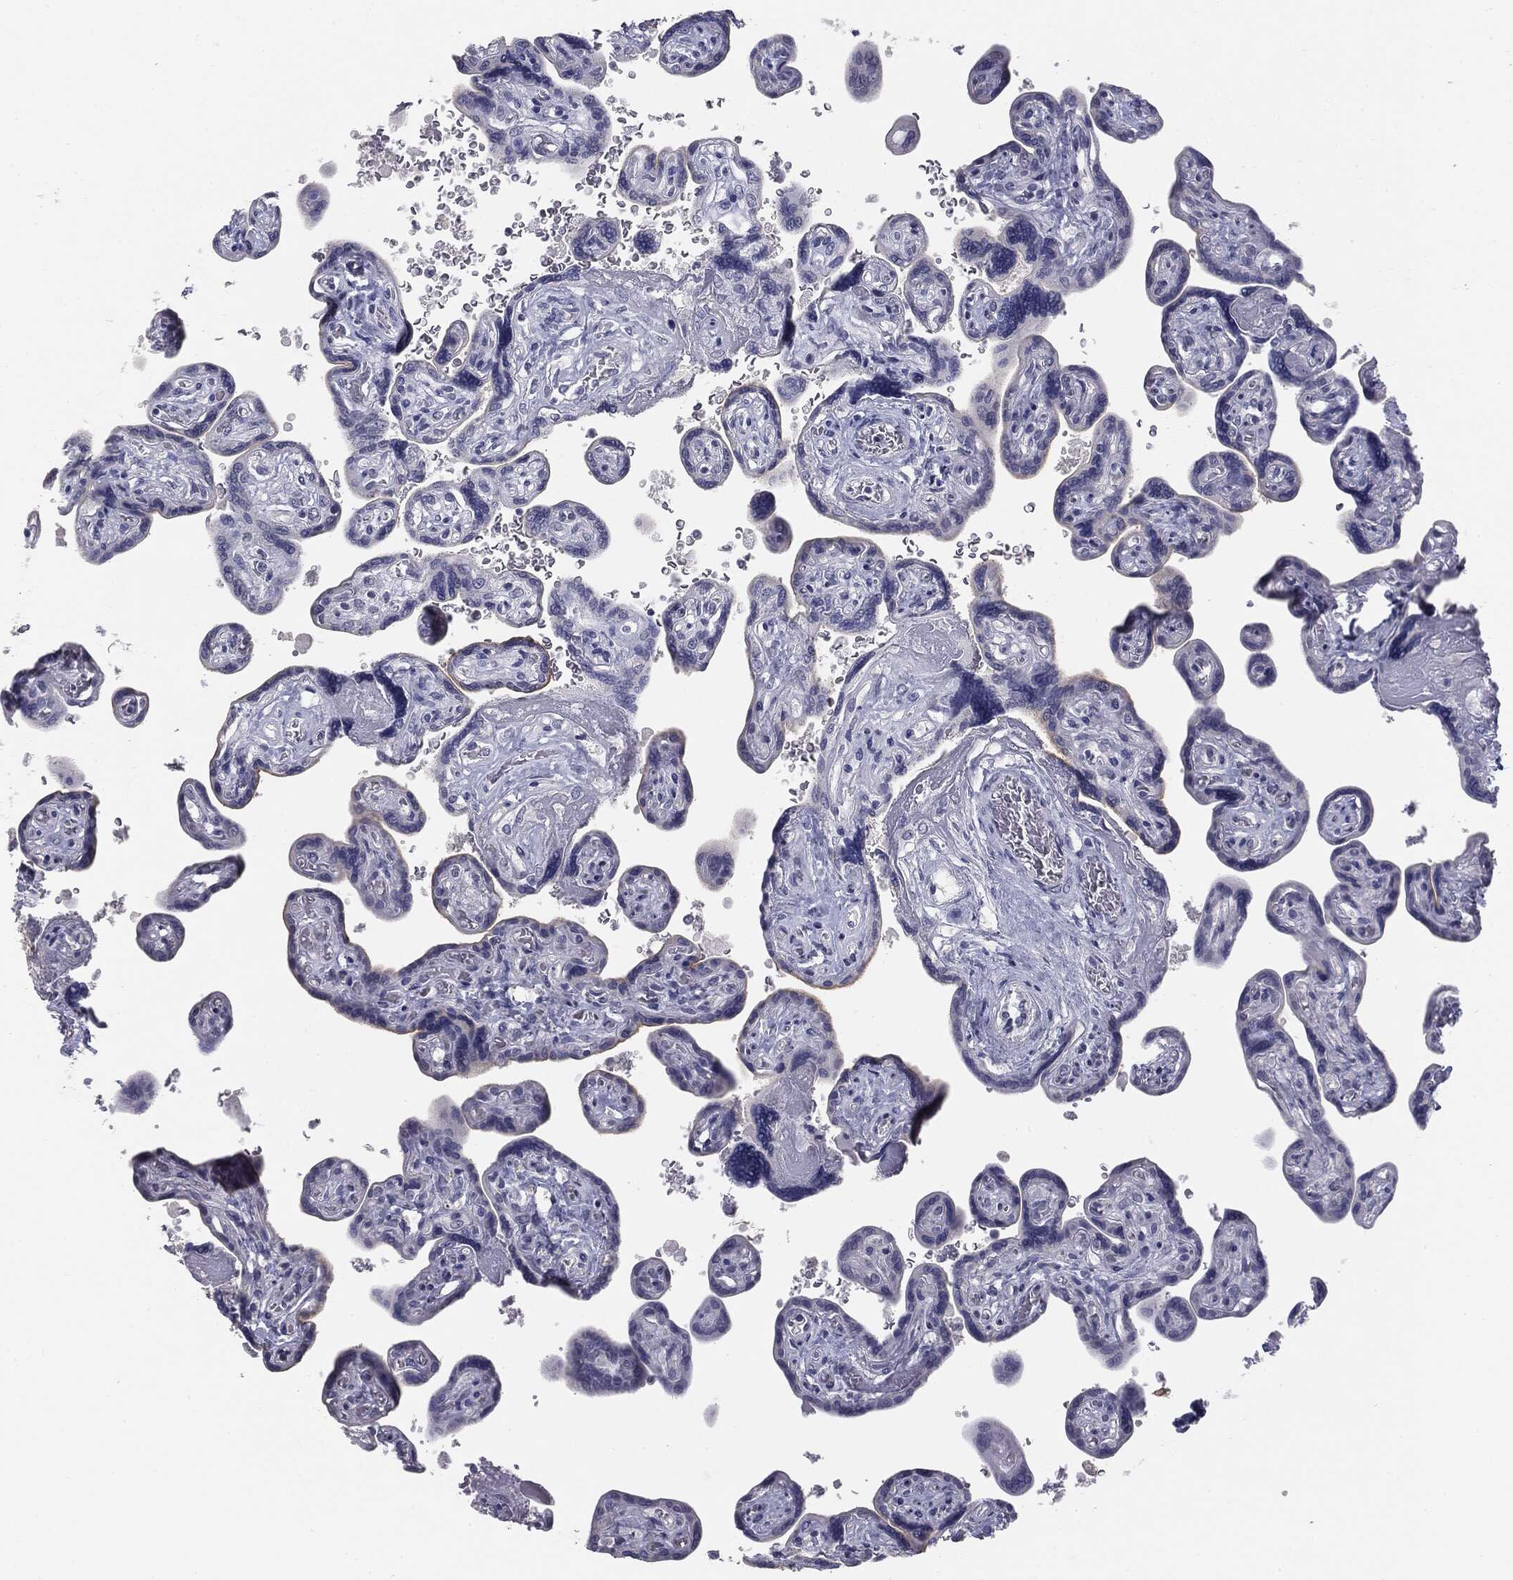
{"staining": {"intensity": "negative", "quantity": "none", "location": "none"}, "tissue": "placenta", "cell_type": "Decidual cells", "image_type": "normal", "snomed": [{"axis": "morphology", "description": "Normal tissue, NOS"}, {"axis": "topography", "description": "Placenta"}], "caption": "DAB immunohistochemical staining of normal placenta displays no significant expression in decidual cells.", "gene": "MUC1", "patient": {"sex": "female", "age": 32}}